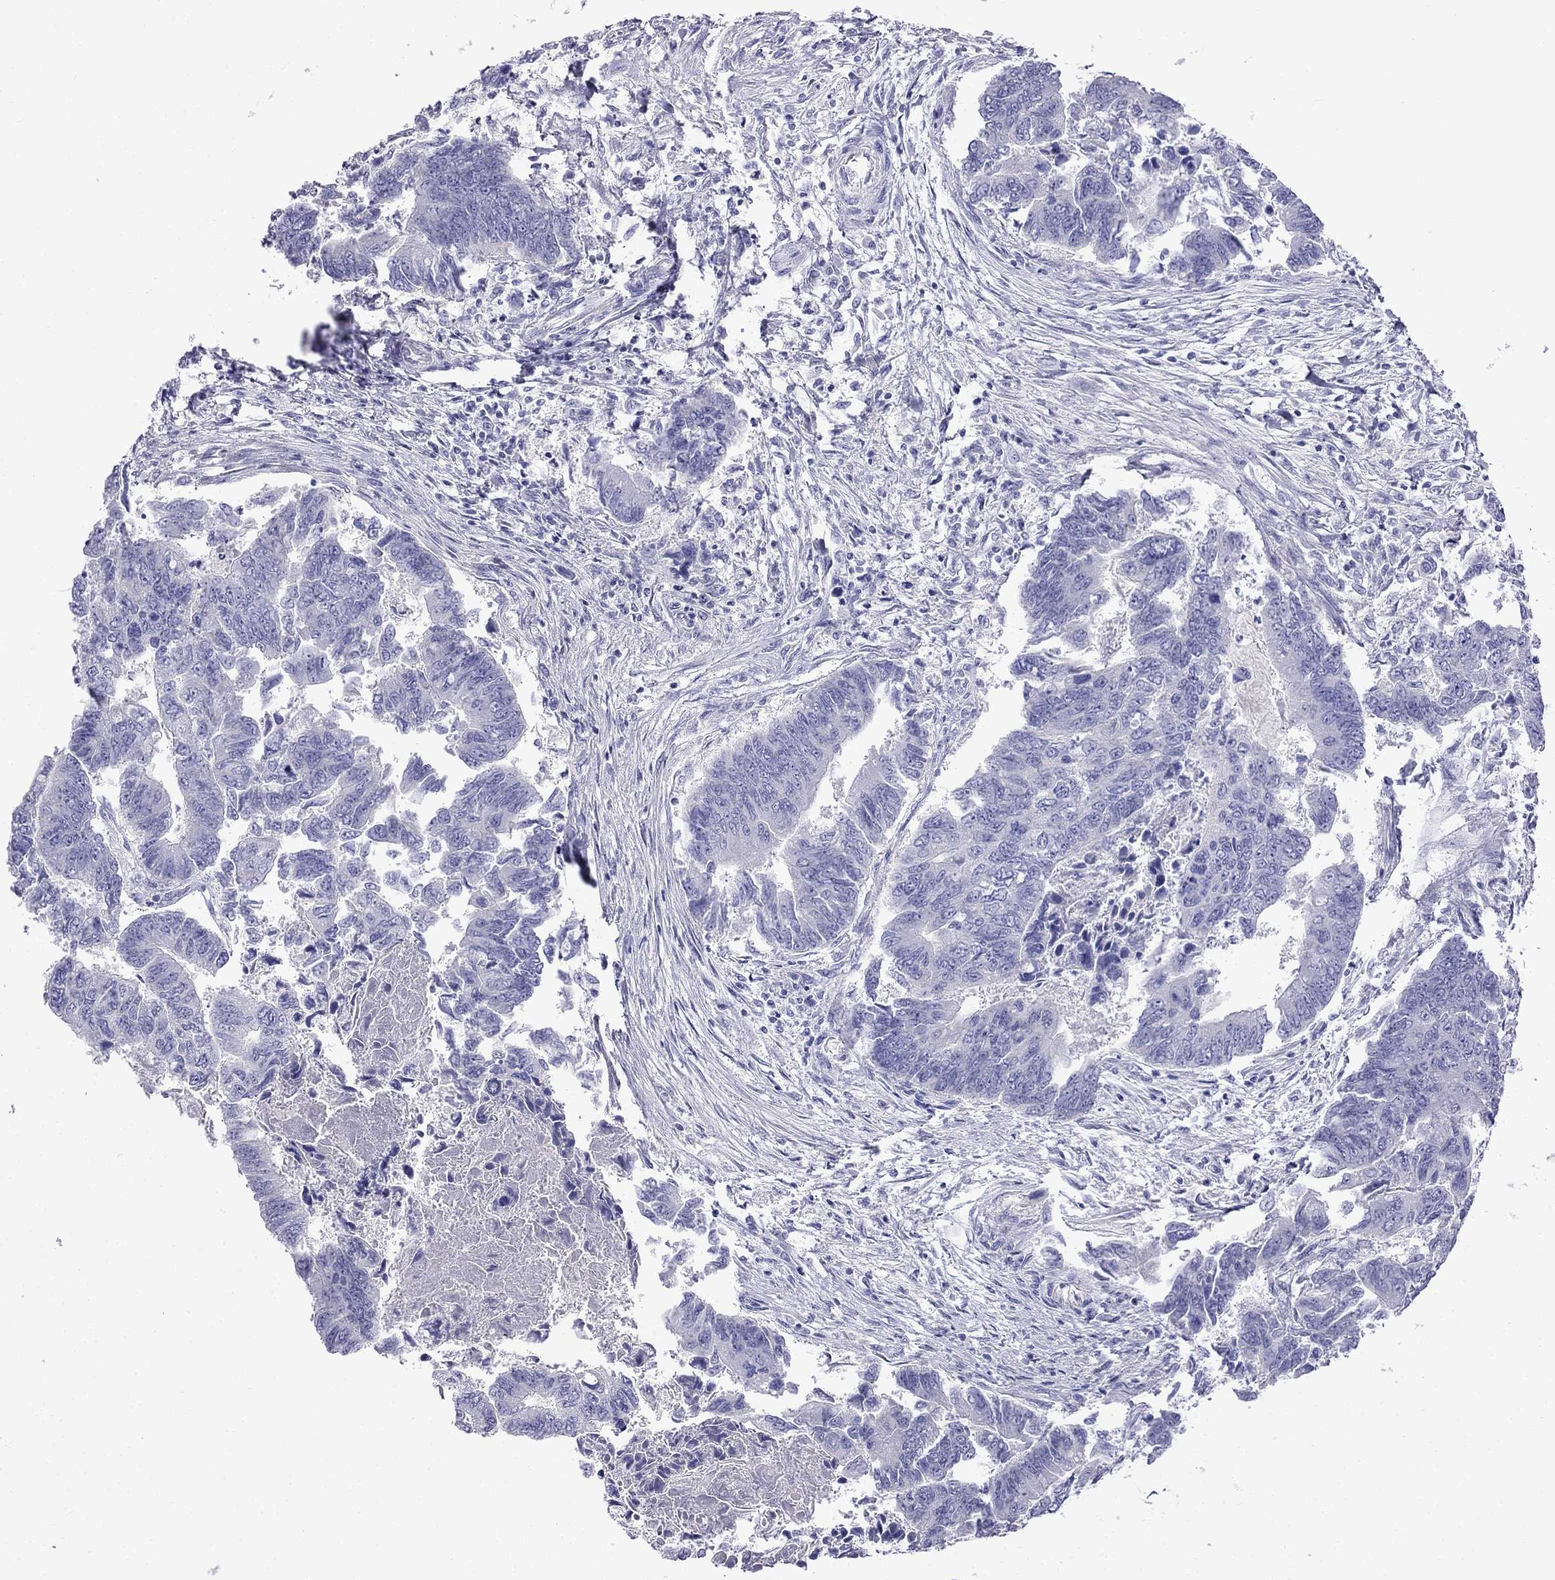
{"staining": {"intensity": "negative", "quantity": "none", "location": "none"}, "tissue": "colorectal cancer", "cell_type": "Tumor cells", "image_type": "cancer", "snomed": [{"axis": "morphology", "description": "Adenocarcinoma, NOS"}, {"axis": "topography", "description": "Colon"}], "caption": "Immunohistochemistry histopathology image of neoplastic tissue: colorectal cancer stained with DAB demonstrates no significant protein positivity in tumor cells. Nuclei are stained in blue.", "gene": "PATE1", "patient": {"sex": "female", "age": 65}}